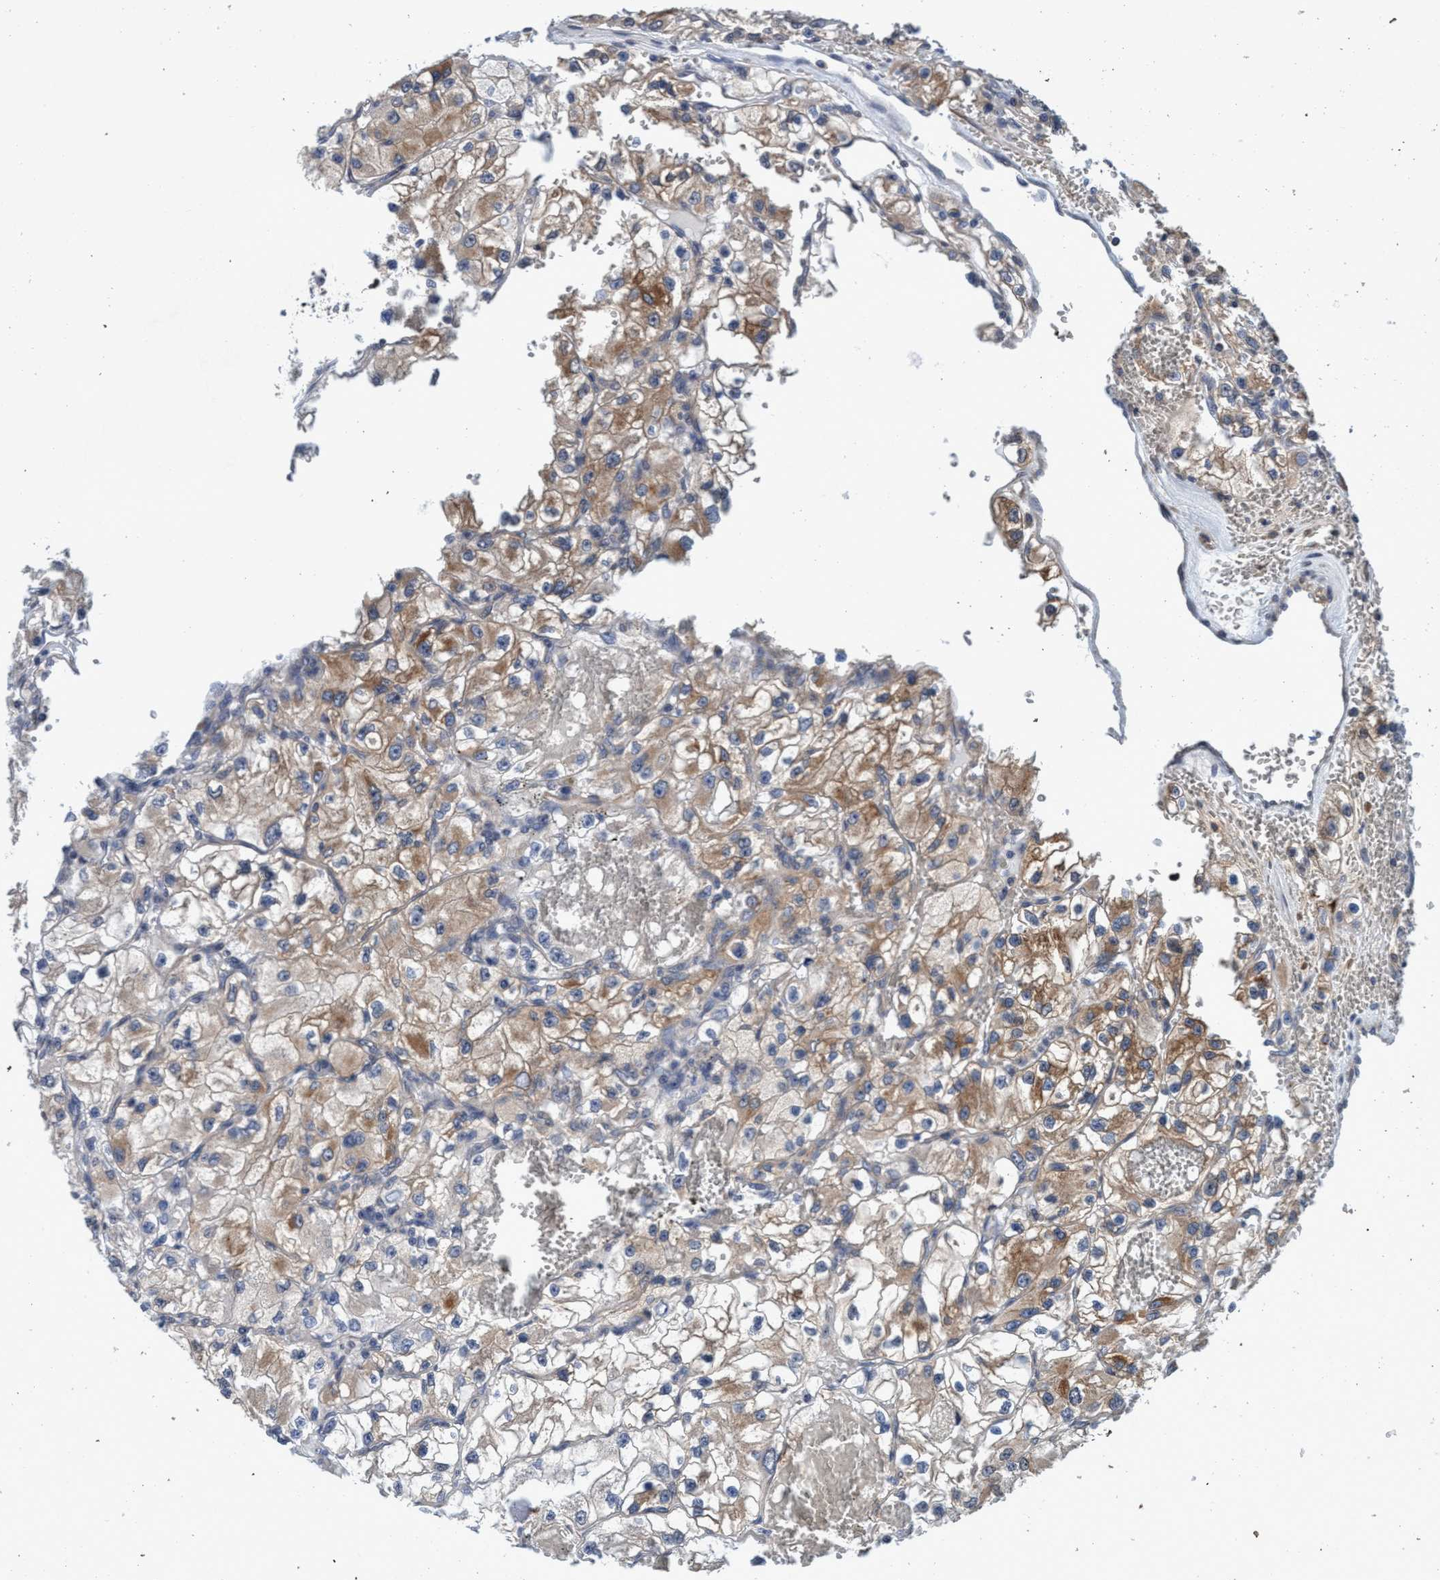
{"staining": {"intensity": "moderate", "quantity": ">75%", "location": "cytoplasmic/membranous"}, "tissue": "renal cancer", "cell_type": "Tumor cells", "image_type": "cancer", "snomed": [{"axis": "morphology", "description": "Adenocarcinoma, NOS"}, {"axis": "topography", "description": "Kidney"}], "caption": "Human renal cancer stained with a protein marker displays moderate staining in tumor cells.", "gene": "CALCOCO2", "patient": {"sex": "female", "age": 57}}